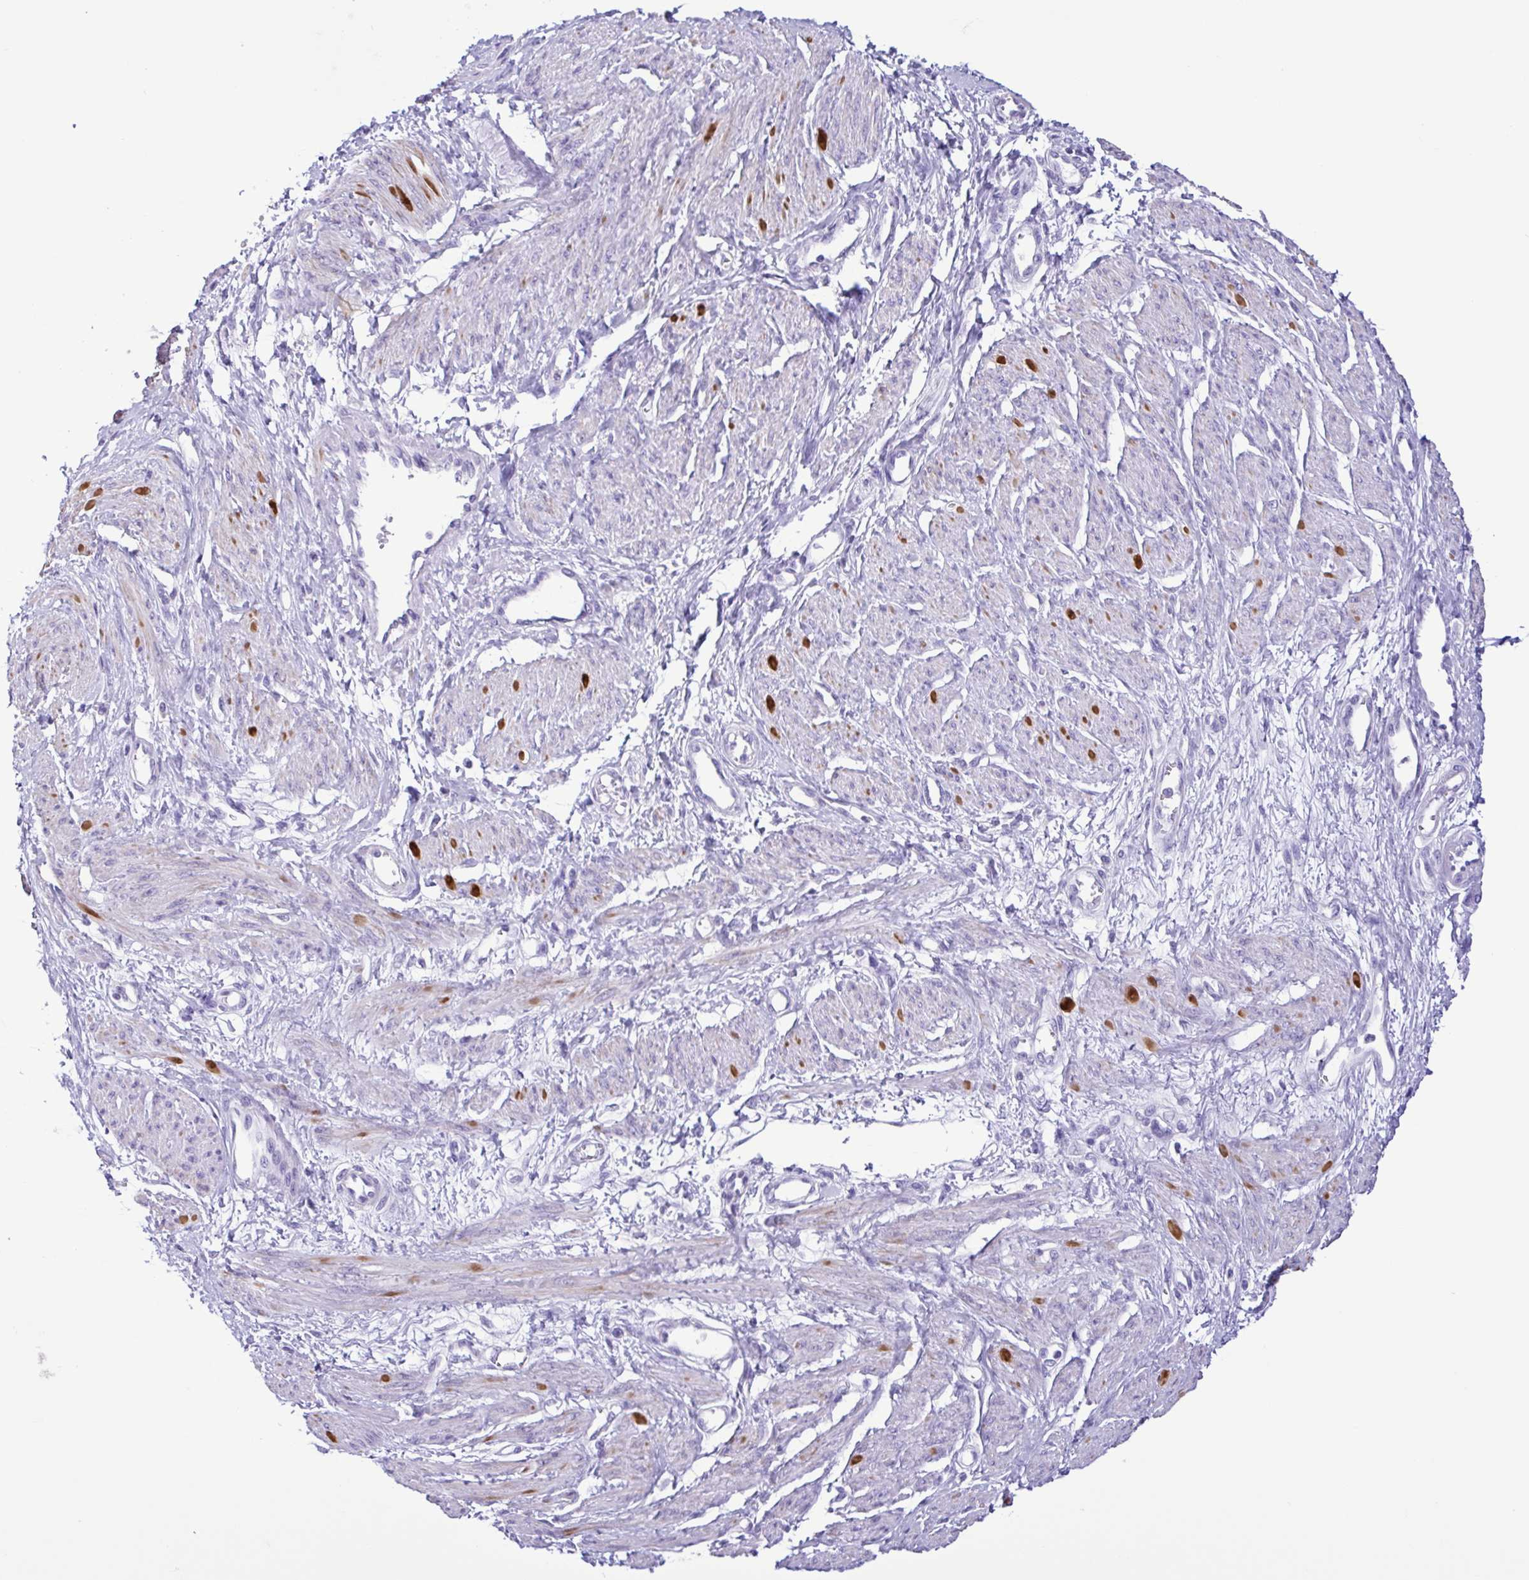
{"staining": {"intensity": "negative", "quantity": "none", "location": "none"}, "tissue": "smooth muscle", "cell_type": "Smooth muscle cells", "image_type": "normal", "snomed": [{"axis": "morphology", "description": "Normal tissue, NOS"}, {"axis": "topography", "description": "Smooth muscle"}, {"axis": "topography", "description": "Uterus"}], "caption": "IHC image of unremarkable smooth muscle: smooth muscle stained with DAB (3,3'-diaminobenzidine) displays no significant protein expression in smooth muscle cells. Brightfield microscopy of IHC stained with DAB (3,3'-diaminobenzidine) (brown) and hematoxylin (blue), captured at high magnification.", "gene": "CBY2", "patient": {"sex": "female", "age": 39}}